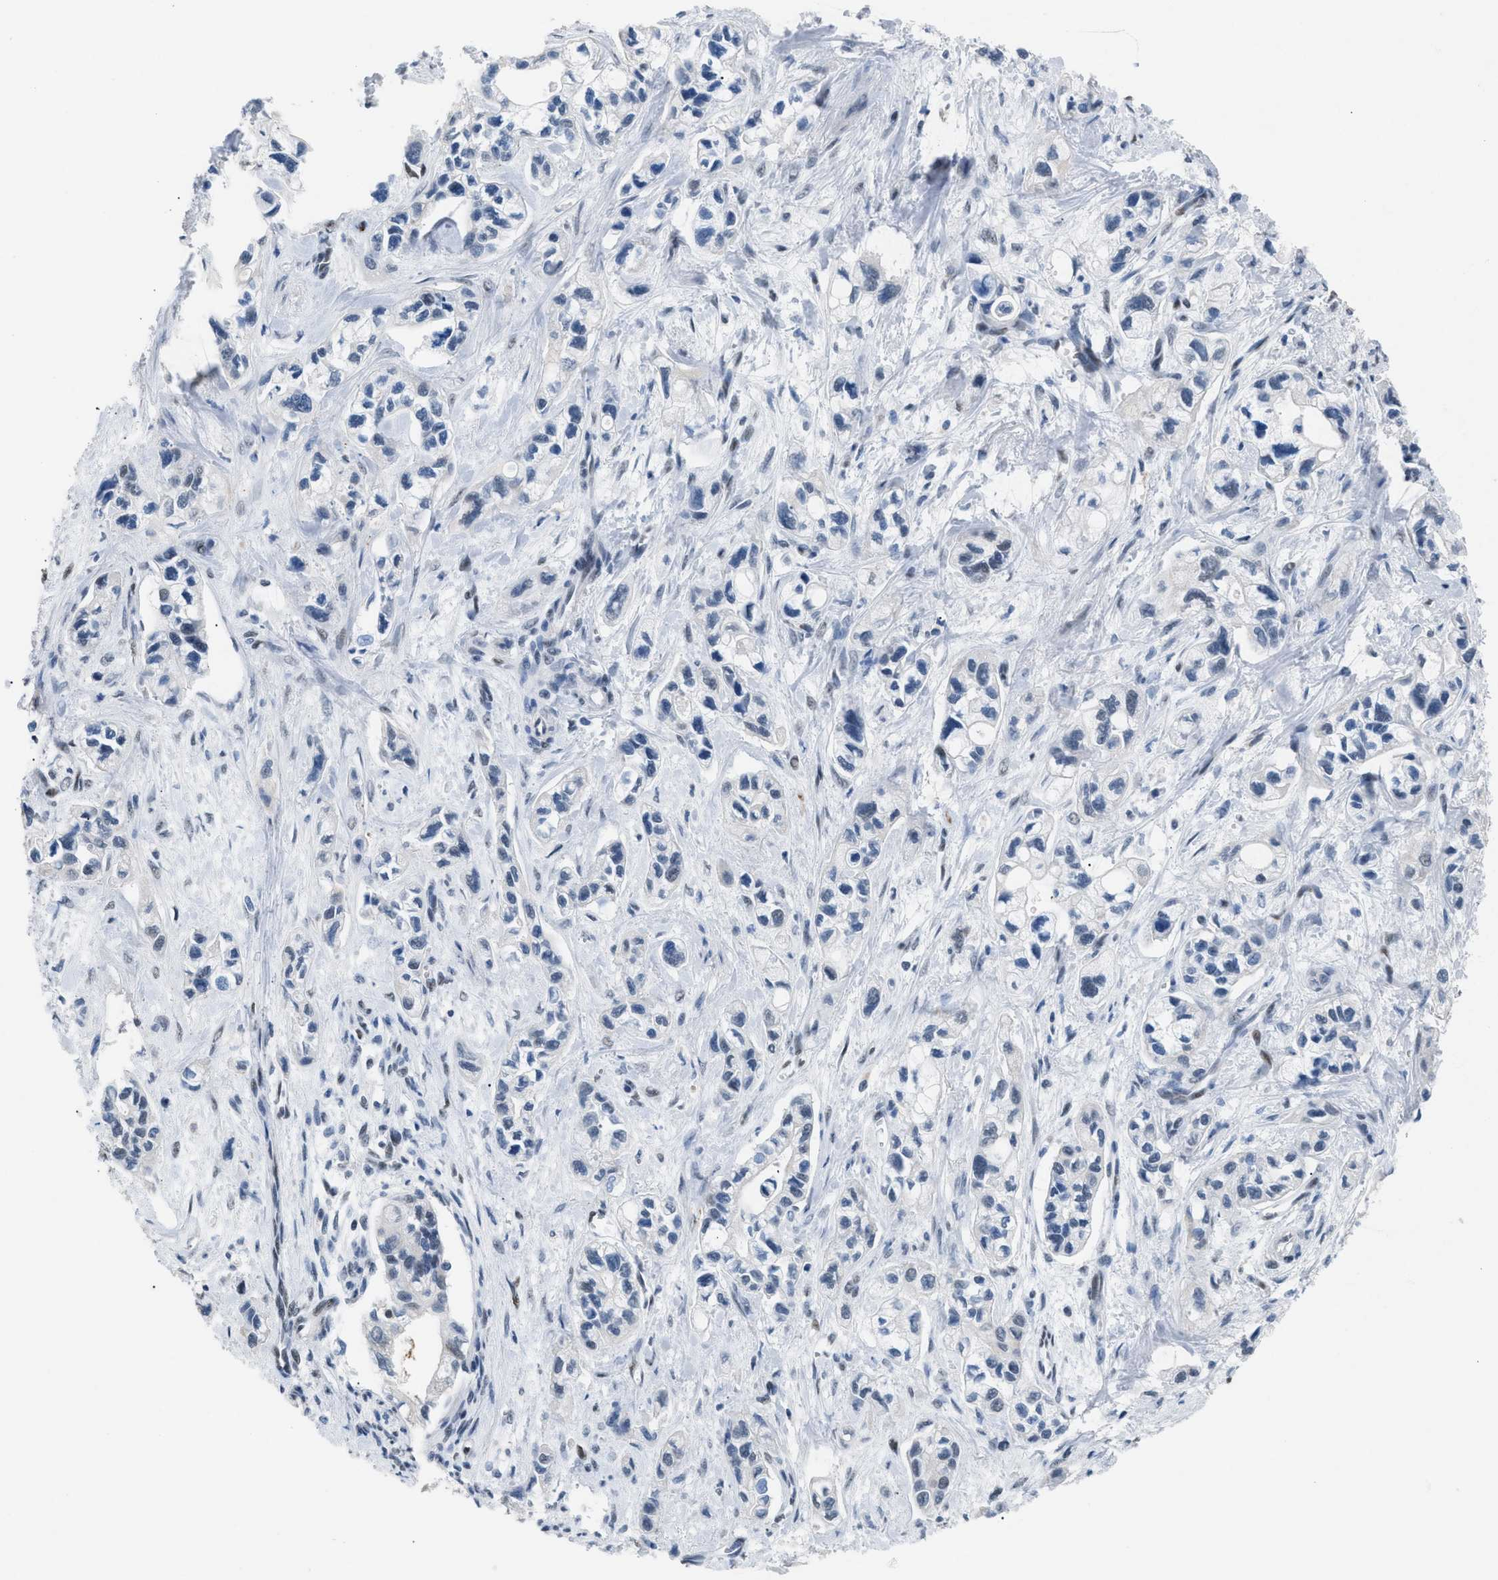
{"staining": {"intensity": "negative", "quantity": "none", "location": "none"}, "tissue": "pancreatic cancer", "cell_type": "Tumor cells", "image_type": "cancer", "snomed": [{"axis": "morphology", "description": "Adenocarcinoma, NOS"}, {"axis": "topography", "description": "Pancreas"}], "caption": "This is a micrograph of immunohistochemistry staining of pancreatic cancer (adenocarcinoma), which shows no expression in tumor cells.", "gene": "KCNC3", "patient": {"sex": "male", "age": 74}}